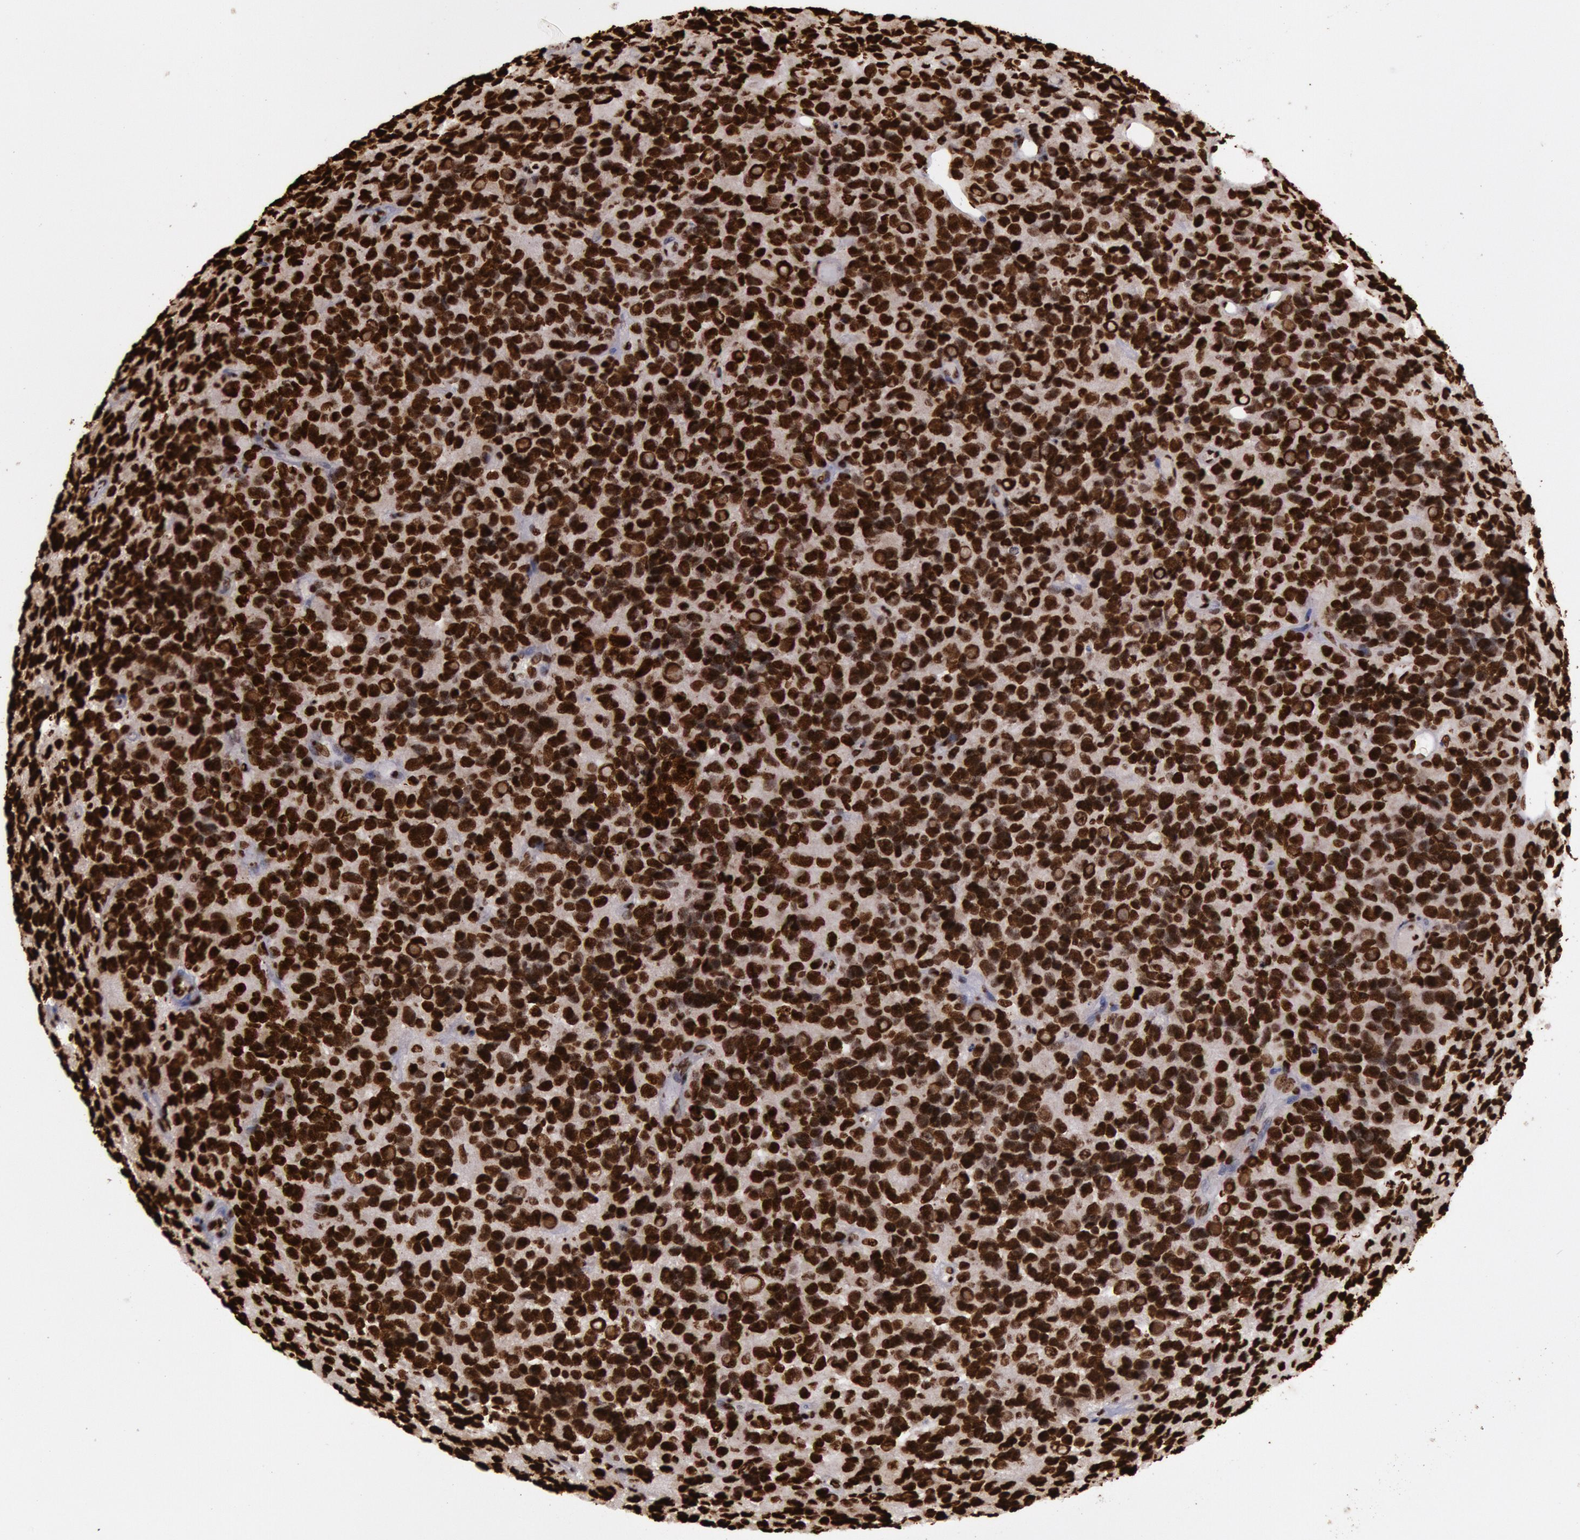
{"staining": {"intensity": "strong", "quantity": ">75%", "location": "nuclear"}, "tissue": "glioma", "cell_type": "Tumor cells", "image_type": "cancer", "snomed": [{"axis": "morphology", "description": "Glioma, malignant, High grade"}, {"axis": "topography", "description": "Brain"}], "caption": "IHC (DAB) staining of high-grade glioma (malignant) reveals strong nuclear protein expression in approximately >75% of tumor cells.", "gene": "H3-4", "patient": {"sex": "male", "age": 77}}